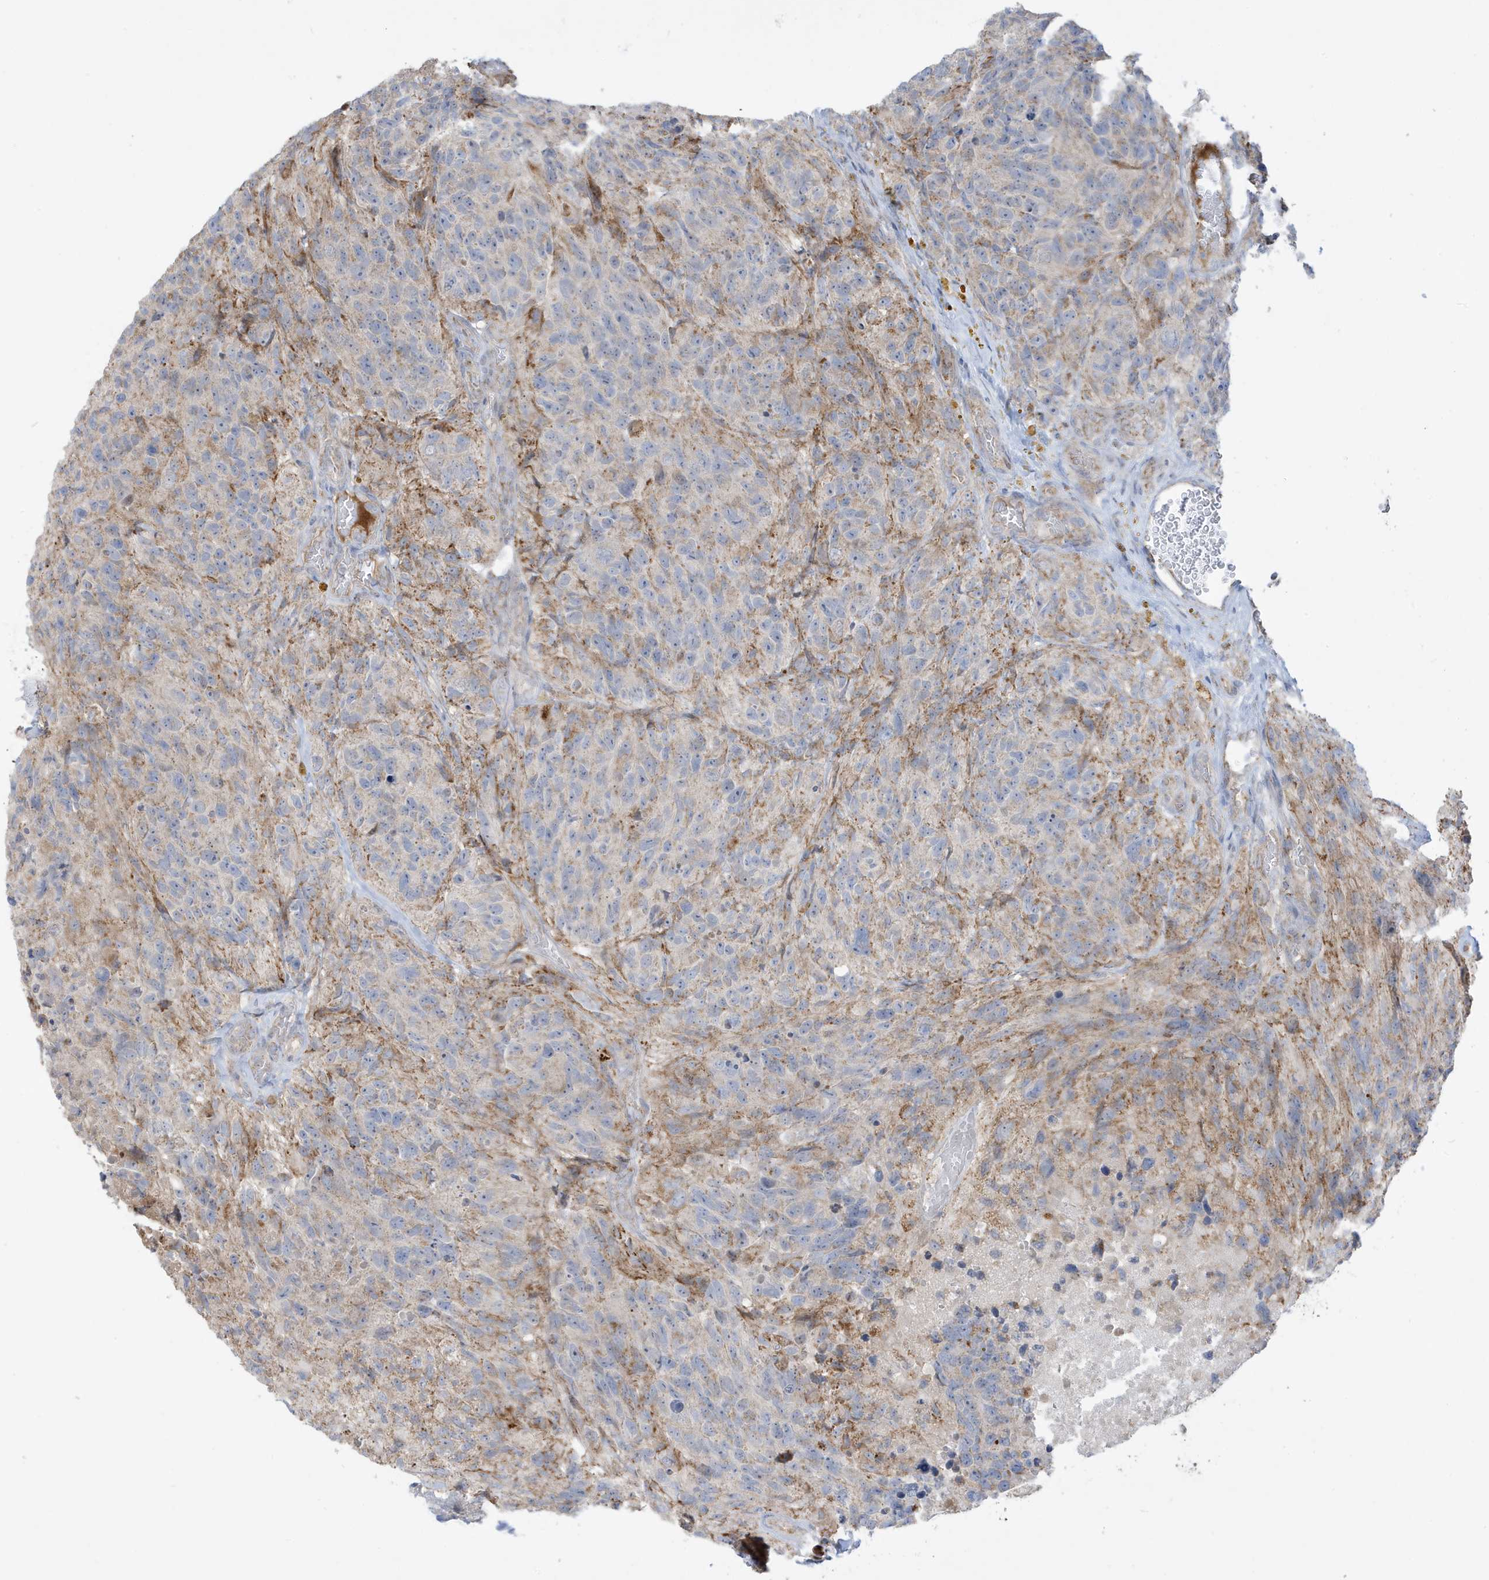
{"staining": {"intensity": "negative", "quantity": "none", "location": "none"}, "tissue": "glioma", "cell_type": "Tumor cells", "image_type": "cancer", "snomed": [{"axis": "morphology", "description": "Glioma, malignant, High grade"}, {"axis": "topography", "description": "Brain"}], "caption": "IHC of human glioma exhibits no expression in tumor cells.", "gene": "IFT57", "patient": {"sex": "male", "age": 69}}